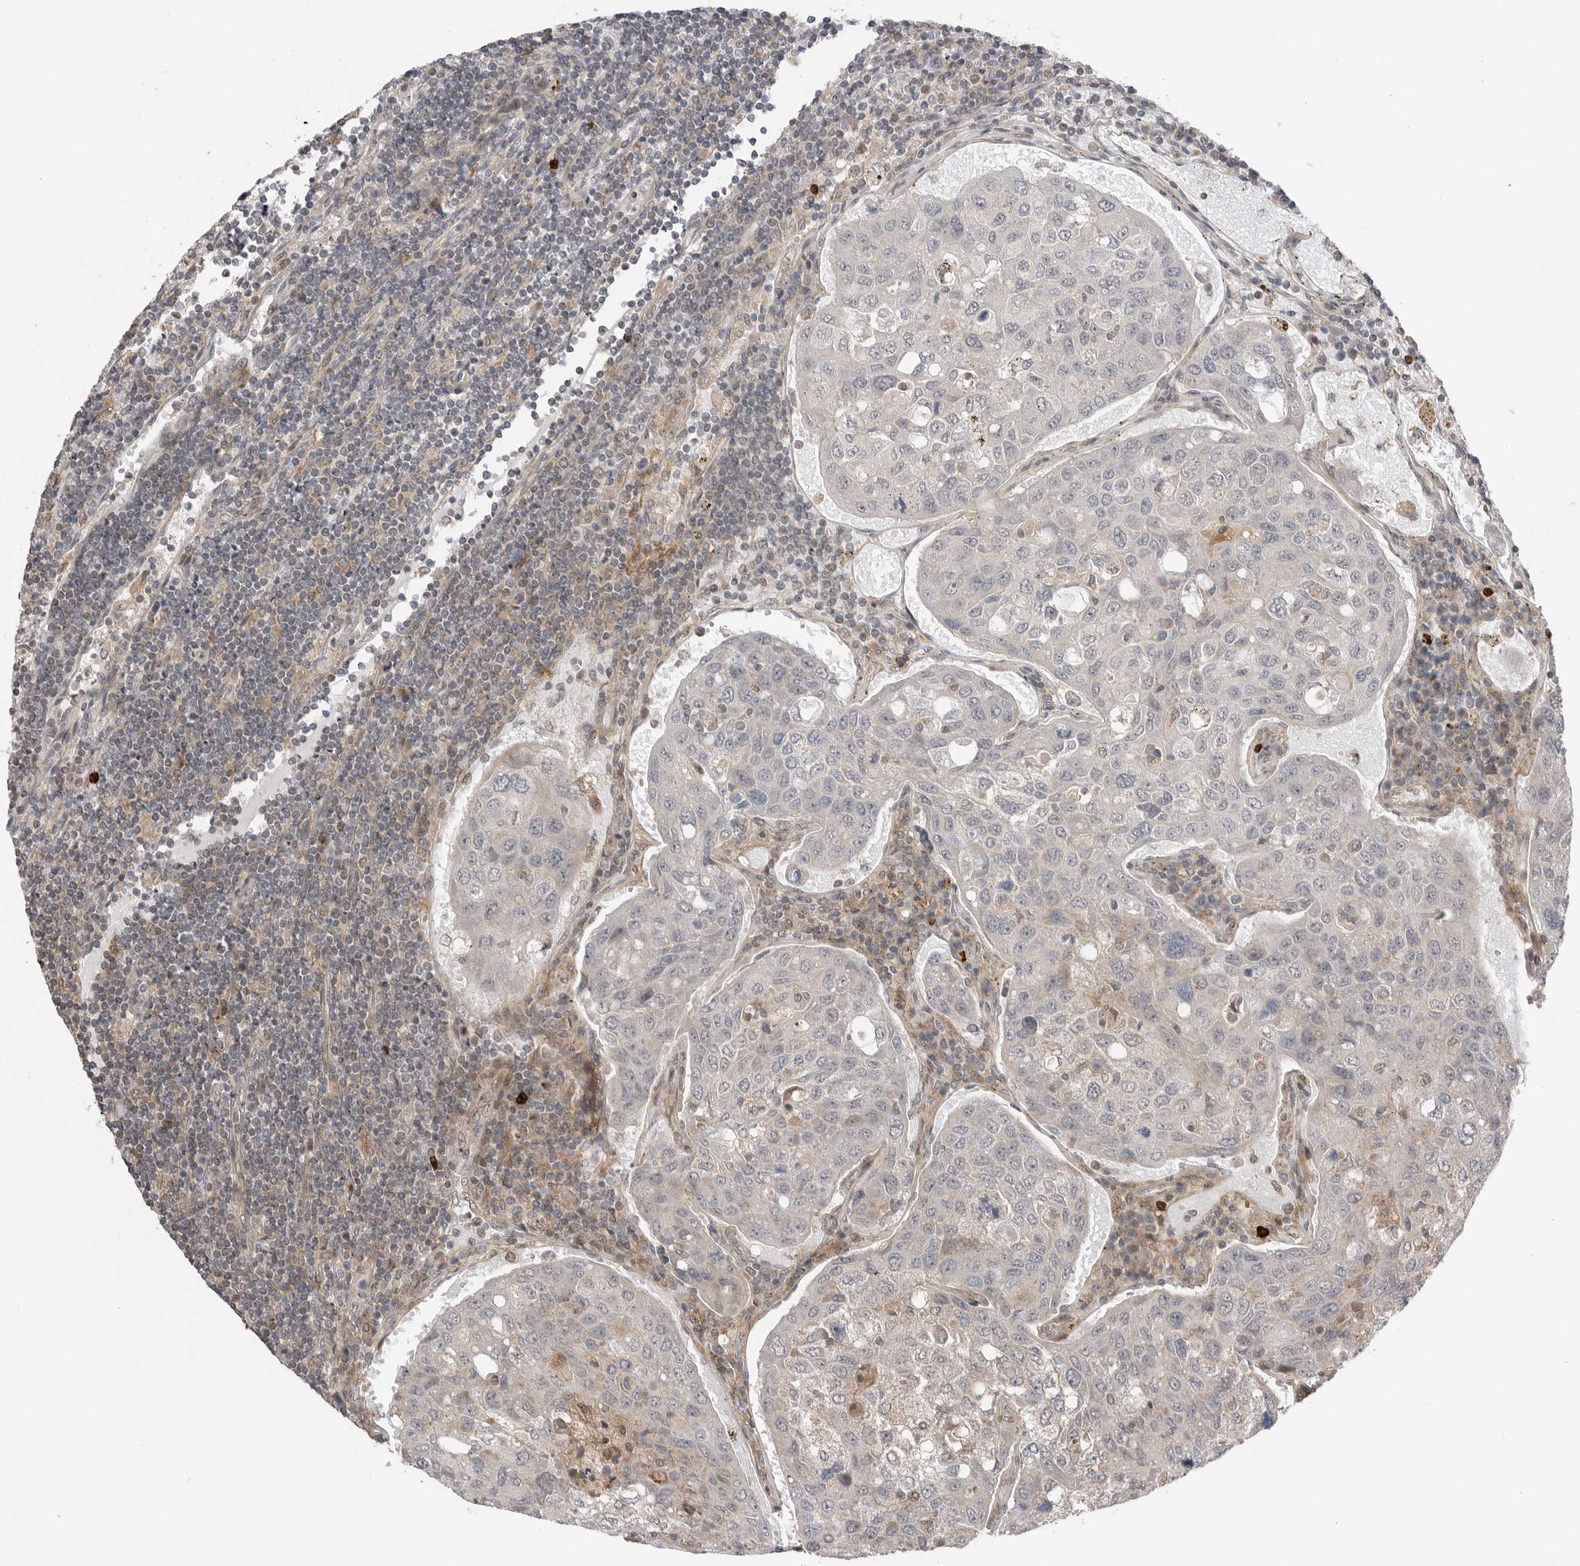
{"staining": {"intensity": "negative", "quantity": "none", "location": "none"}, "tissue": "urothelial cancer", "cell_type": "Tumor cells", "image_type": "cancer", "snomed": [{"axis": "morphology", "description": "Urothelial carcinoma, High grade"}, {"axis": "topography", "description": "Lymph node"}, {"axis": "topography", "description": "Urinary bladder"}], "caption": "DAB (3,3'-diaminobenzidine) immunohistochemical staining of urothelial carcinoma (high-grade) demonstrates no significant positivity in tumor cells.", "gene": "PEAK1", "patient": {"sex": "male", "age": 51}}